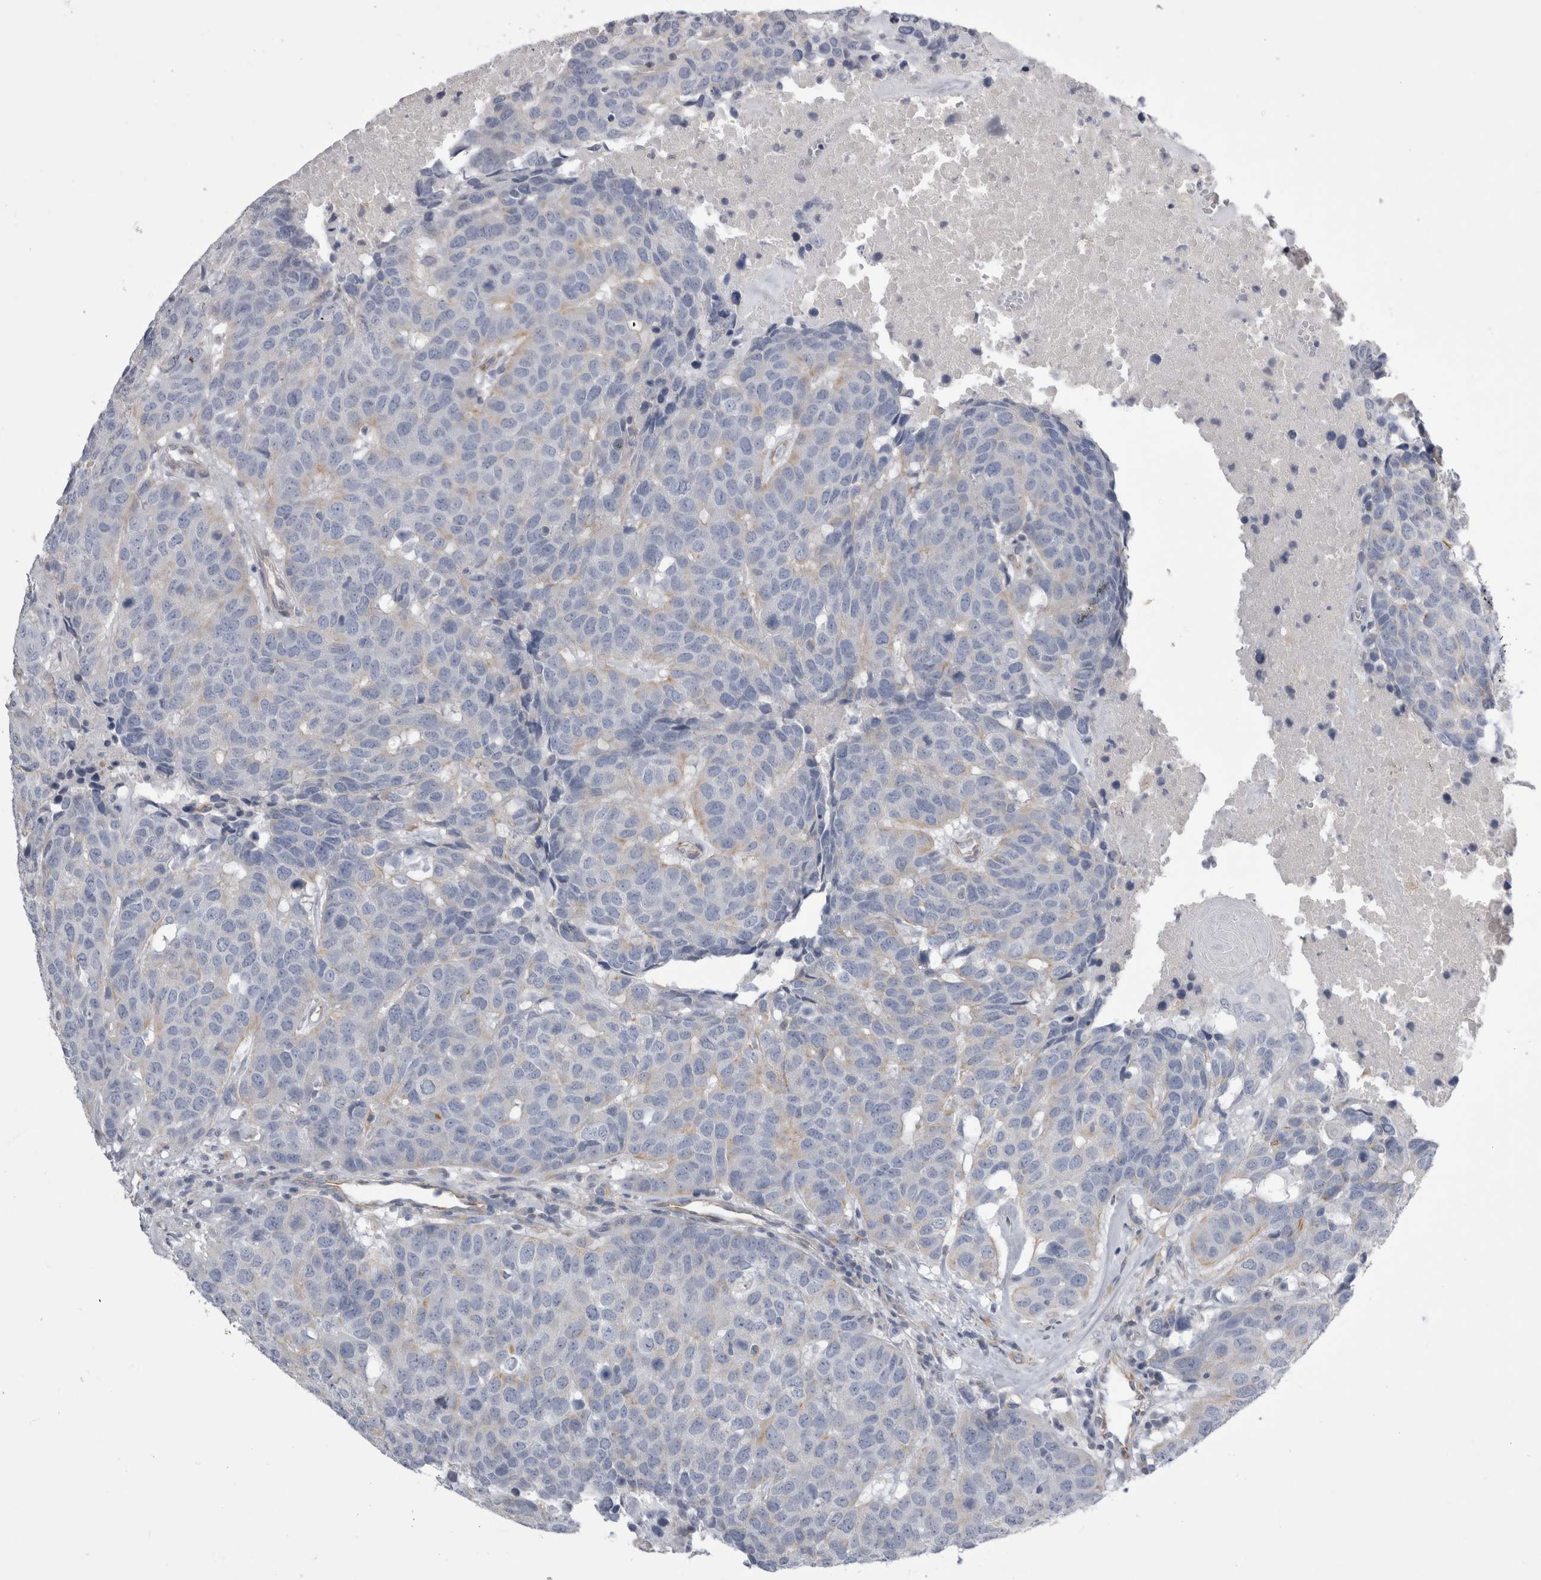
{"staining": {"intensity": "negative", "quantity": "none", "location": "none"}, "tissue": "head and neck cancer", "cell_type": "Tumor cells", "image_type": "cancer", "snomed": [{"axis": "morphology", "description": "Squamous cell carcinoma, NOS"}, {"axis": "topography", "description": "Head-Neck"}], "caption": "This is a image of immunohistochemistry (IHC) staining of head and neck cancer (squamous cell carcinoma), which shows no positivity in tumor cells.", "gene": "STRADB", "patient": {"sex": "male", "age": 66}}